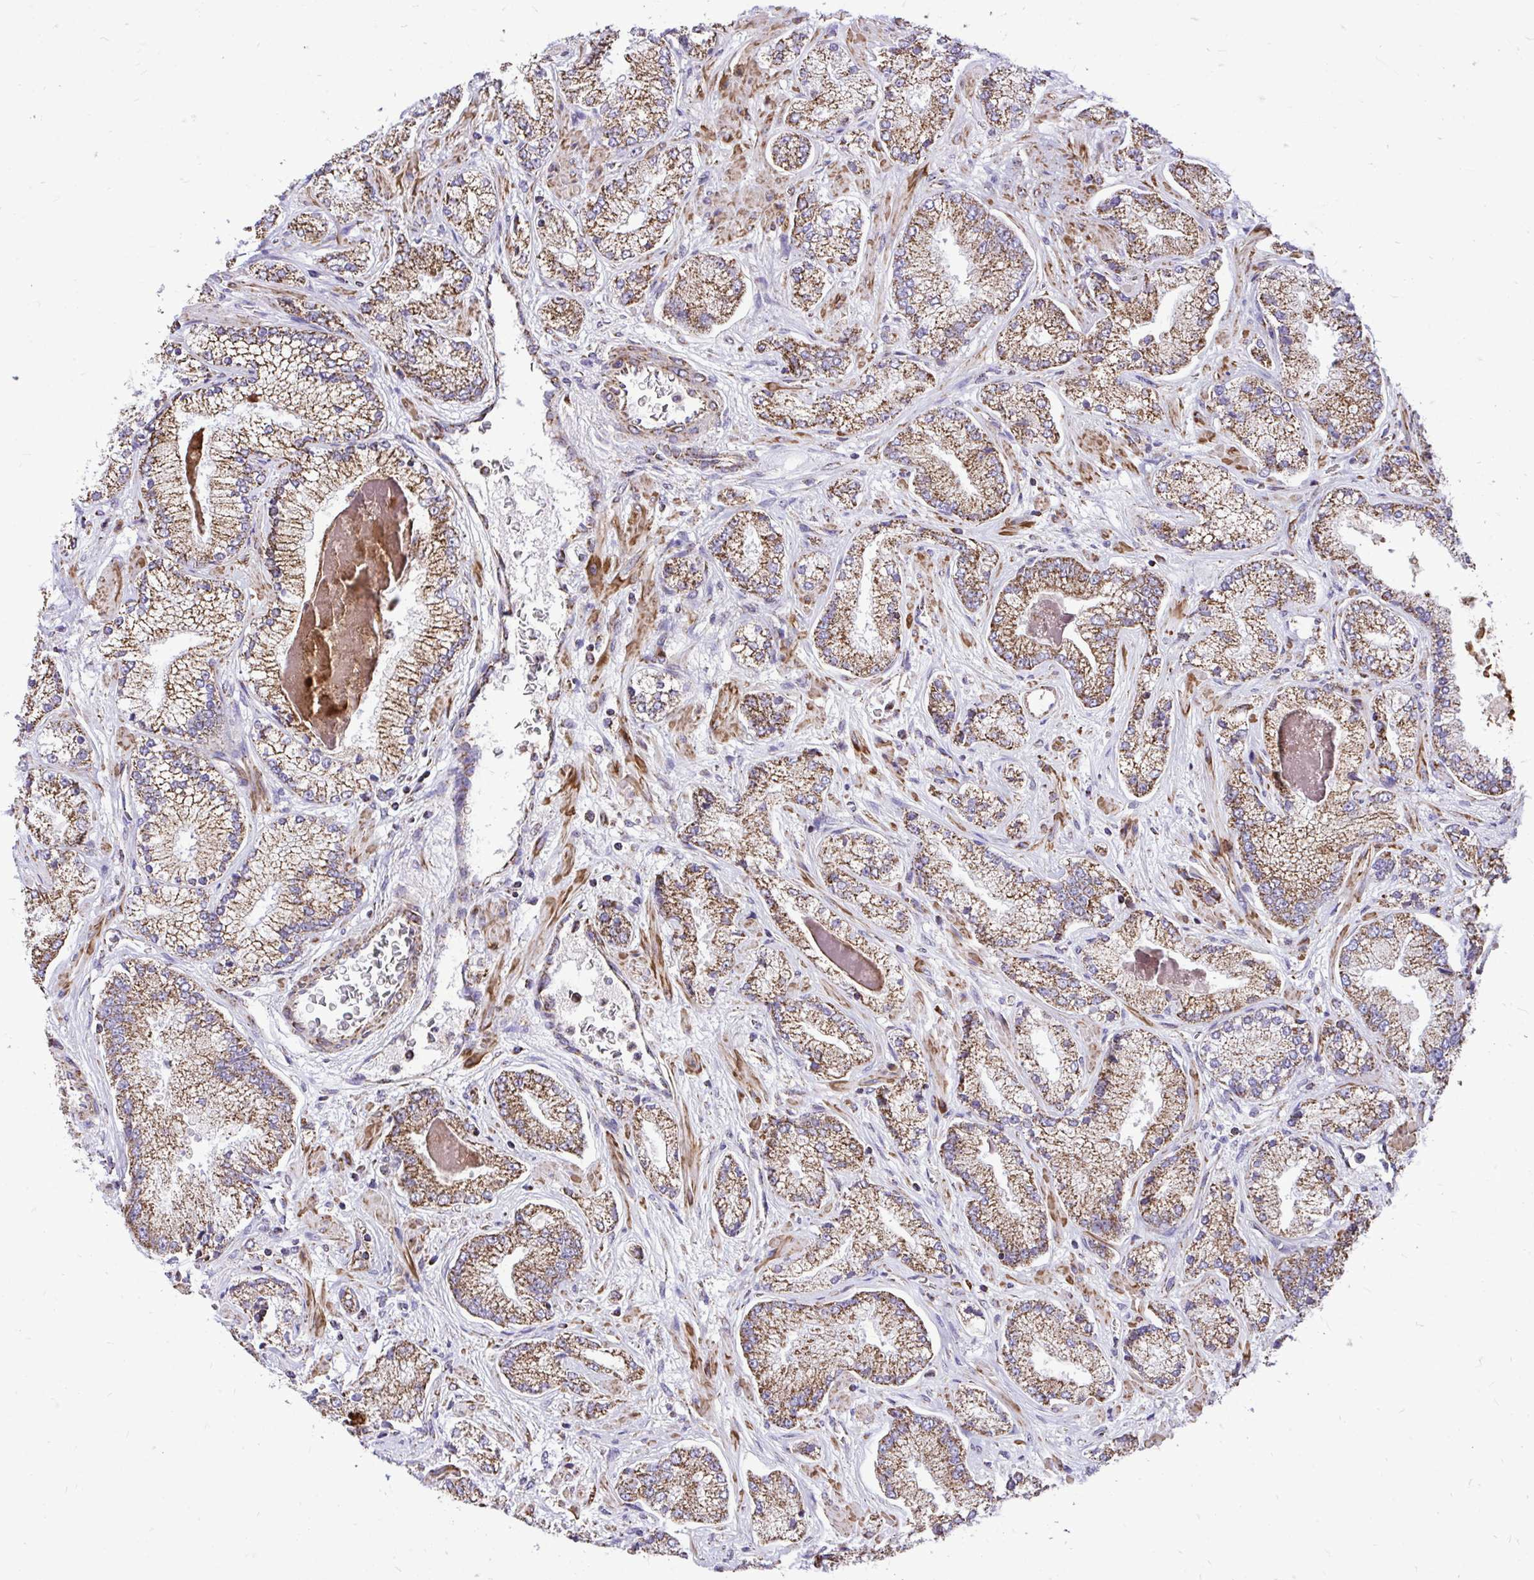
{"staining": {"intensity": "moderate", "quantity": ">75%", "location": "cytoplasmic/membranous"}, "tissue": "prostate cancer", "cell_type": "Tumor cells", "image_type": "cancer", "snomed": [{"axis": "morphology", "description": "Normal tissue, NOS"}, {"axis": "morphology", "description": "Adenocarcinoma, High grade"}, {"axis": "topography", "description": "Prostate"}, {"axis": "topography", "description": "Peripheral nerve tissue"}], "caption": "High-grade adenocarcinoma (prostate) tissue displays moderate cytoplasmic/membranous staining in about >75% of tumor cells (DAB (3,3'-diaminobenzidine) IHC, brown staining for protein, blue staining for nuclei).", "gene": "UBE2C", "patient": {"sex": "male", "age": 68}}